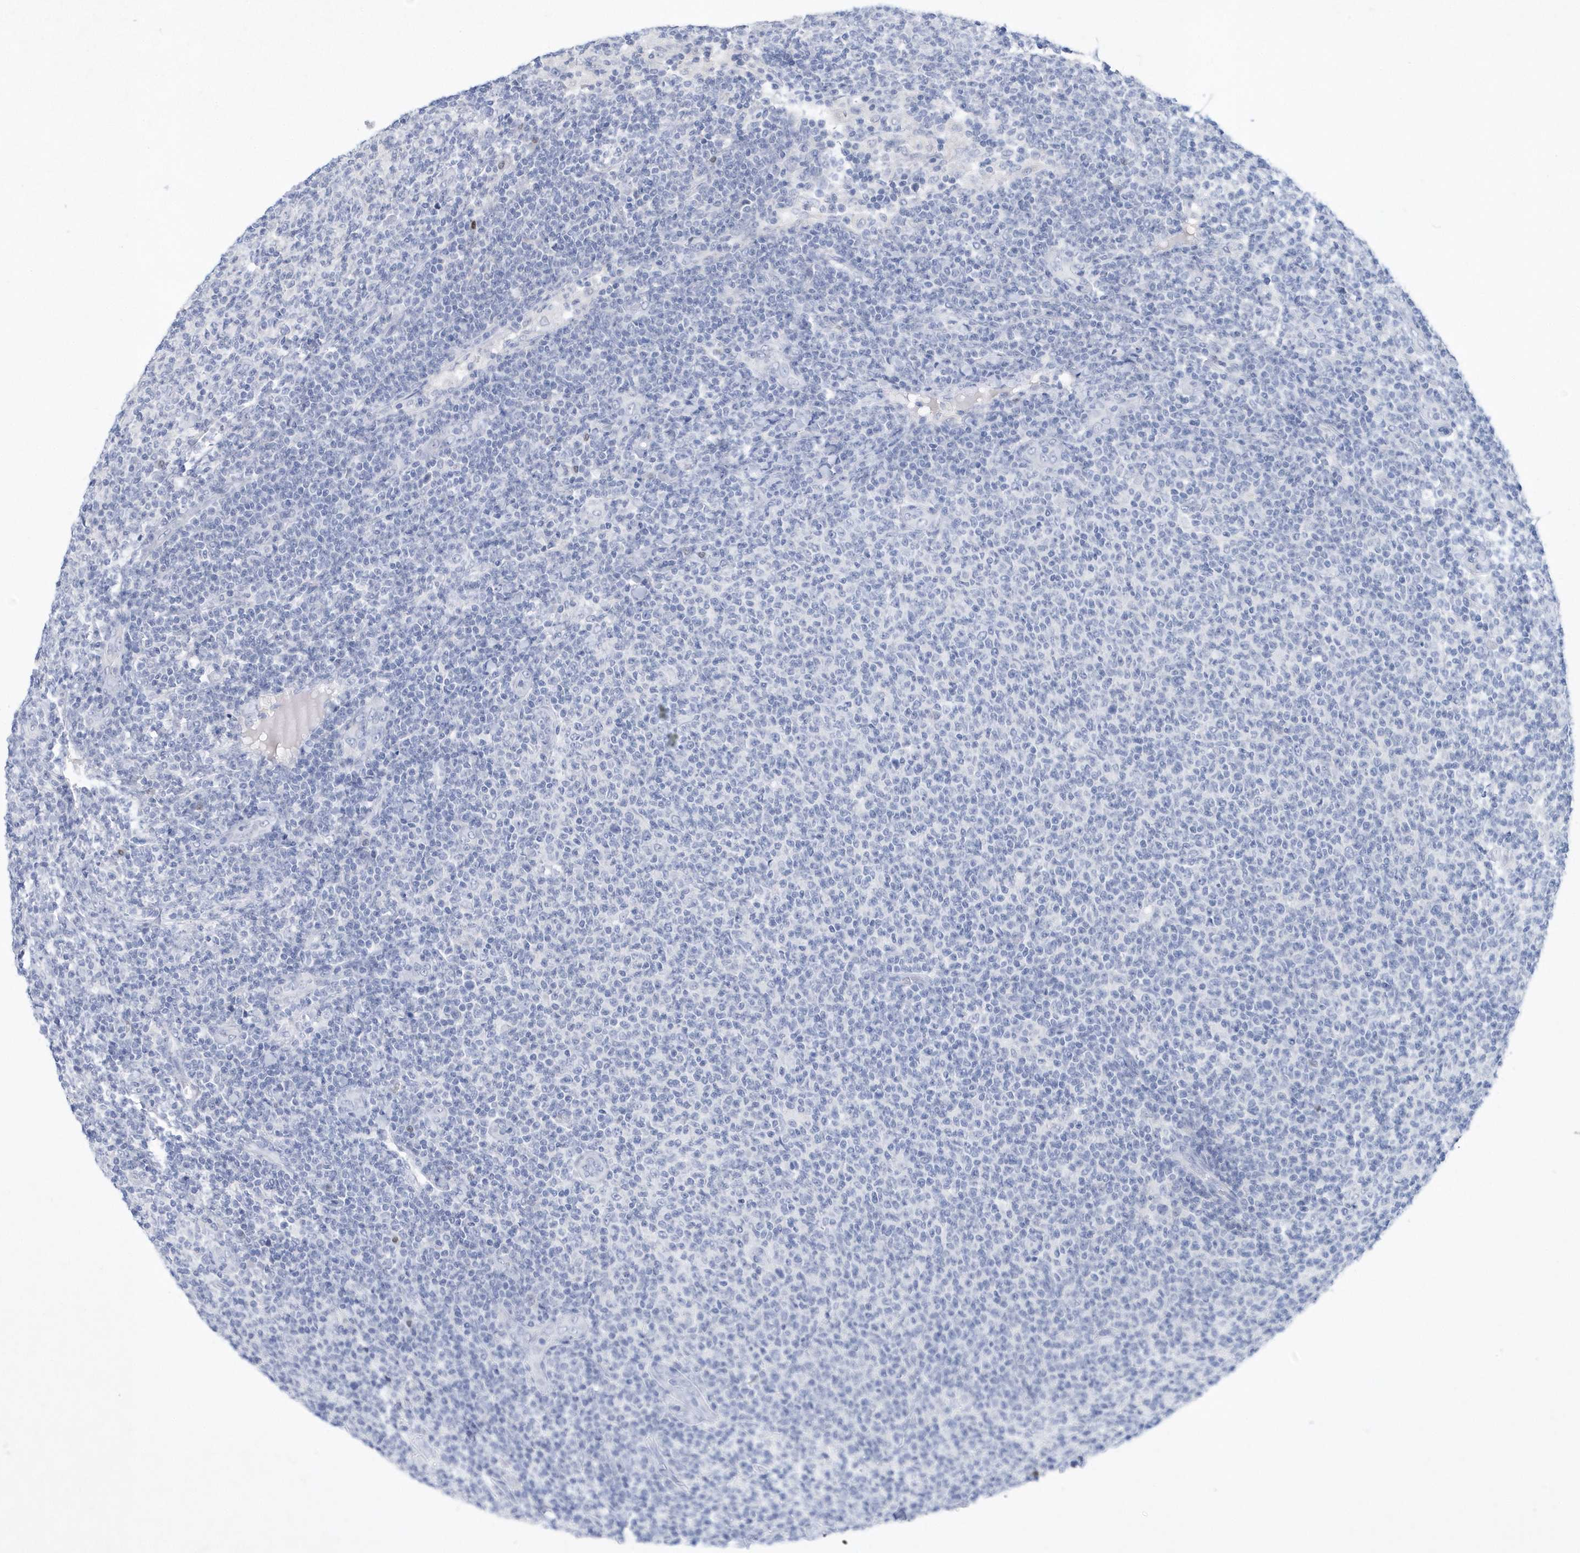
{"staining": {"intensity": "negative", "quantity": "none", "location": "none"}, "tissue": "lymphoma", "cell_type": "Tumor cells", "image_type": "cancer", "snomed": [{"axis": "morphology", "description": "Malignant lymphoma, non-Hodgkin's type, Low grade"}, {"axis": "topography", "description": "Lymph node"}], "caption": "There is no significant expression in tumor cells of lymphoma. (Brightfield microscopy of DAB (3,3'-diaminobenzidine) IHC at high magnification).", "gene": "BHLHA15", "patient": {"sex": "male", "age": 66}}